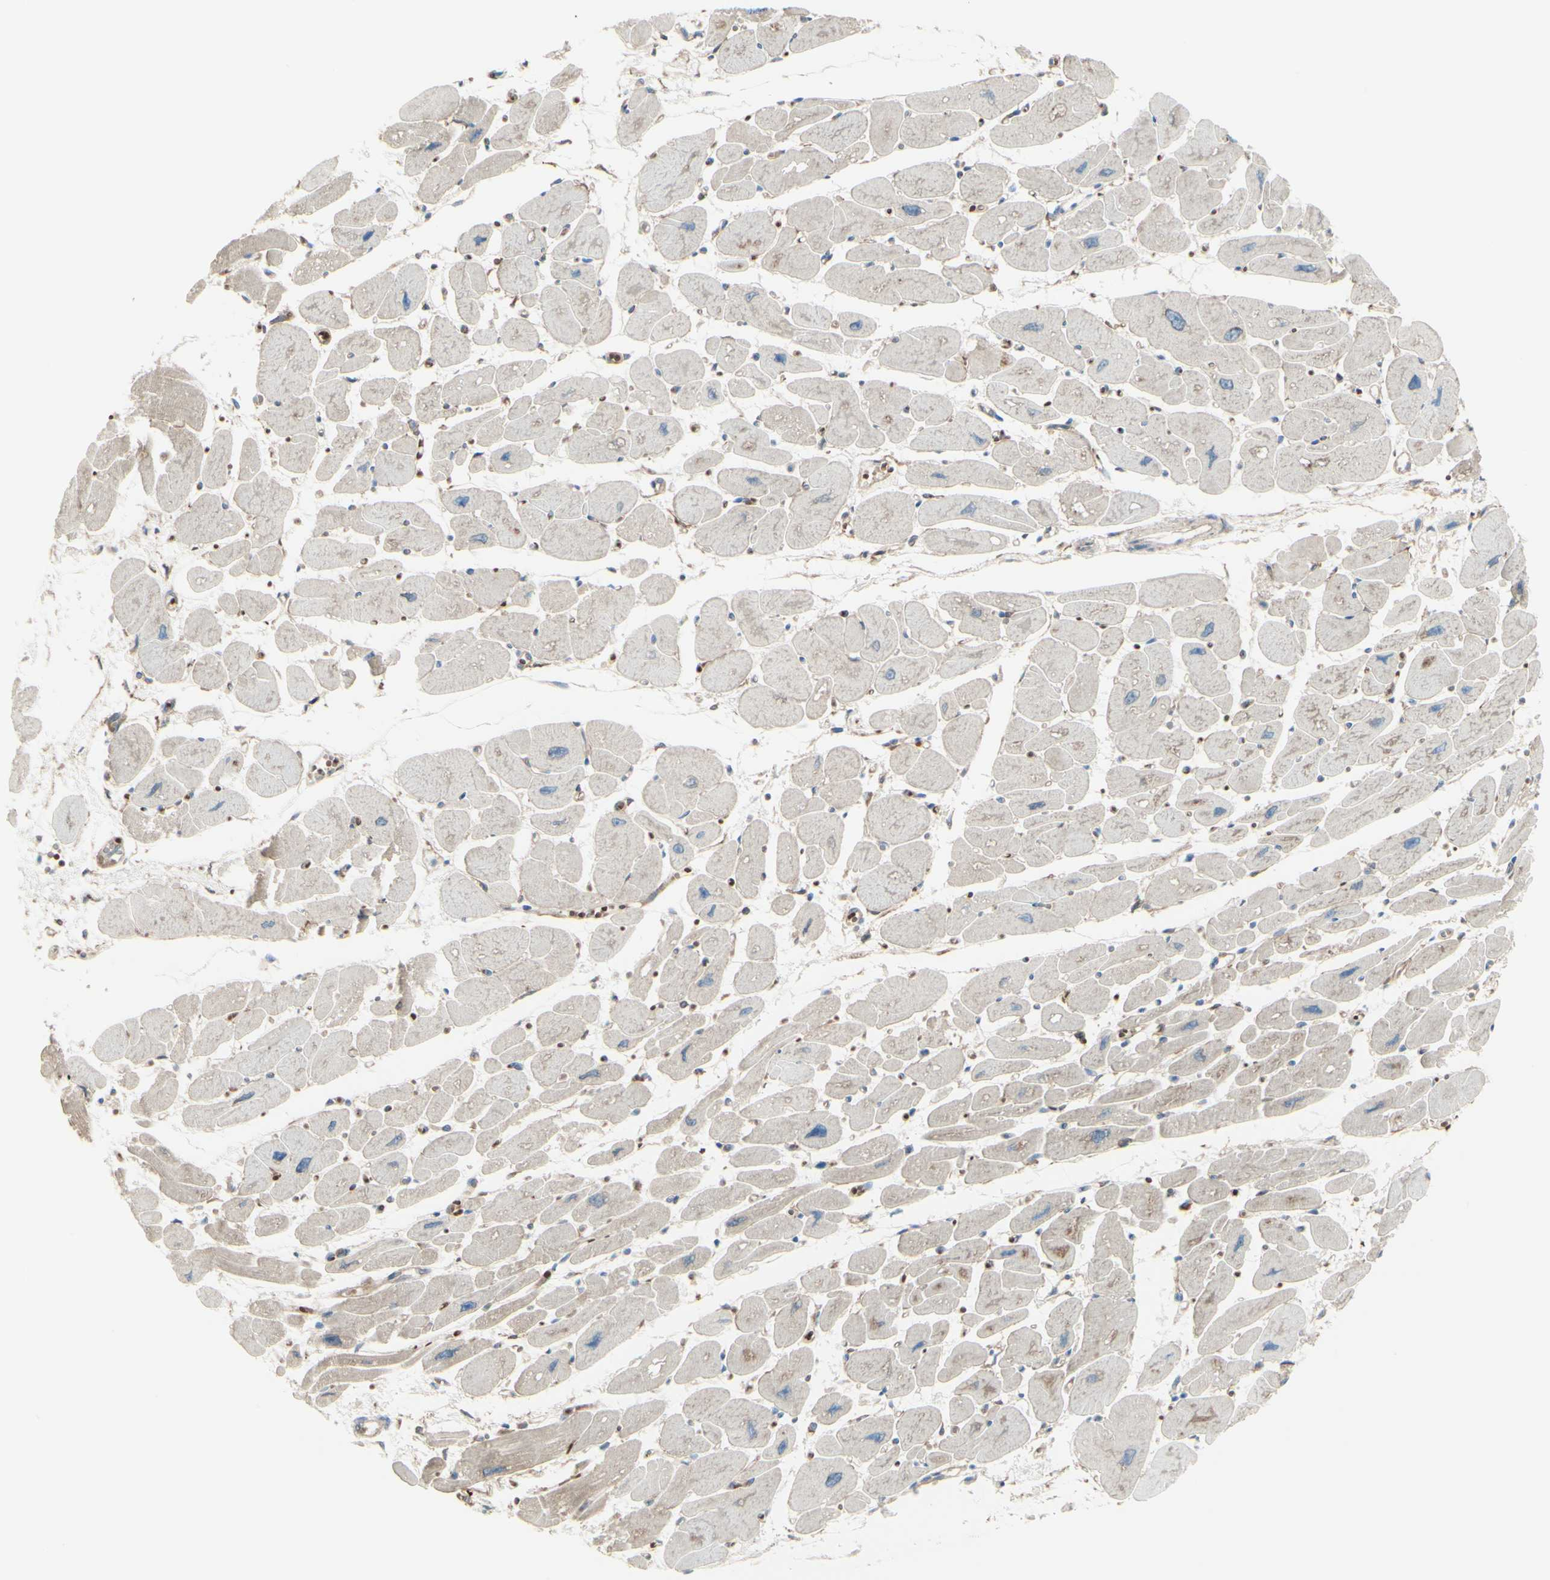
{"staining": {"intensity": "weak", "quantity": ">75%", "location": "cytoplasmic/membranous"}, "tissue": "heart muscle", "cell_type": "Cardiomyocytes", "image_type": "normal", "snomed": [{"axis": "morphology", "description": "Normal tissue, NOS"}, {"axis": "topography", "description": "Heart"}], "caption": "DAB immunohistochemical staining of unremarkable heart muscle displays weak cytoplasmic/membranous protein positivity in approximately >75% of cardiomyocytes.", "gene": "PCDHGA10", "patient": {"sex": "female", "age": 54}}